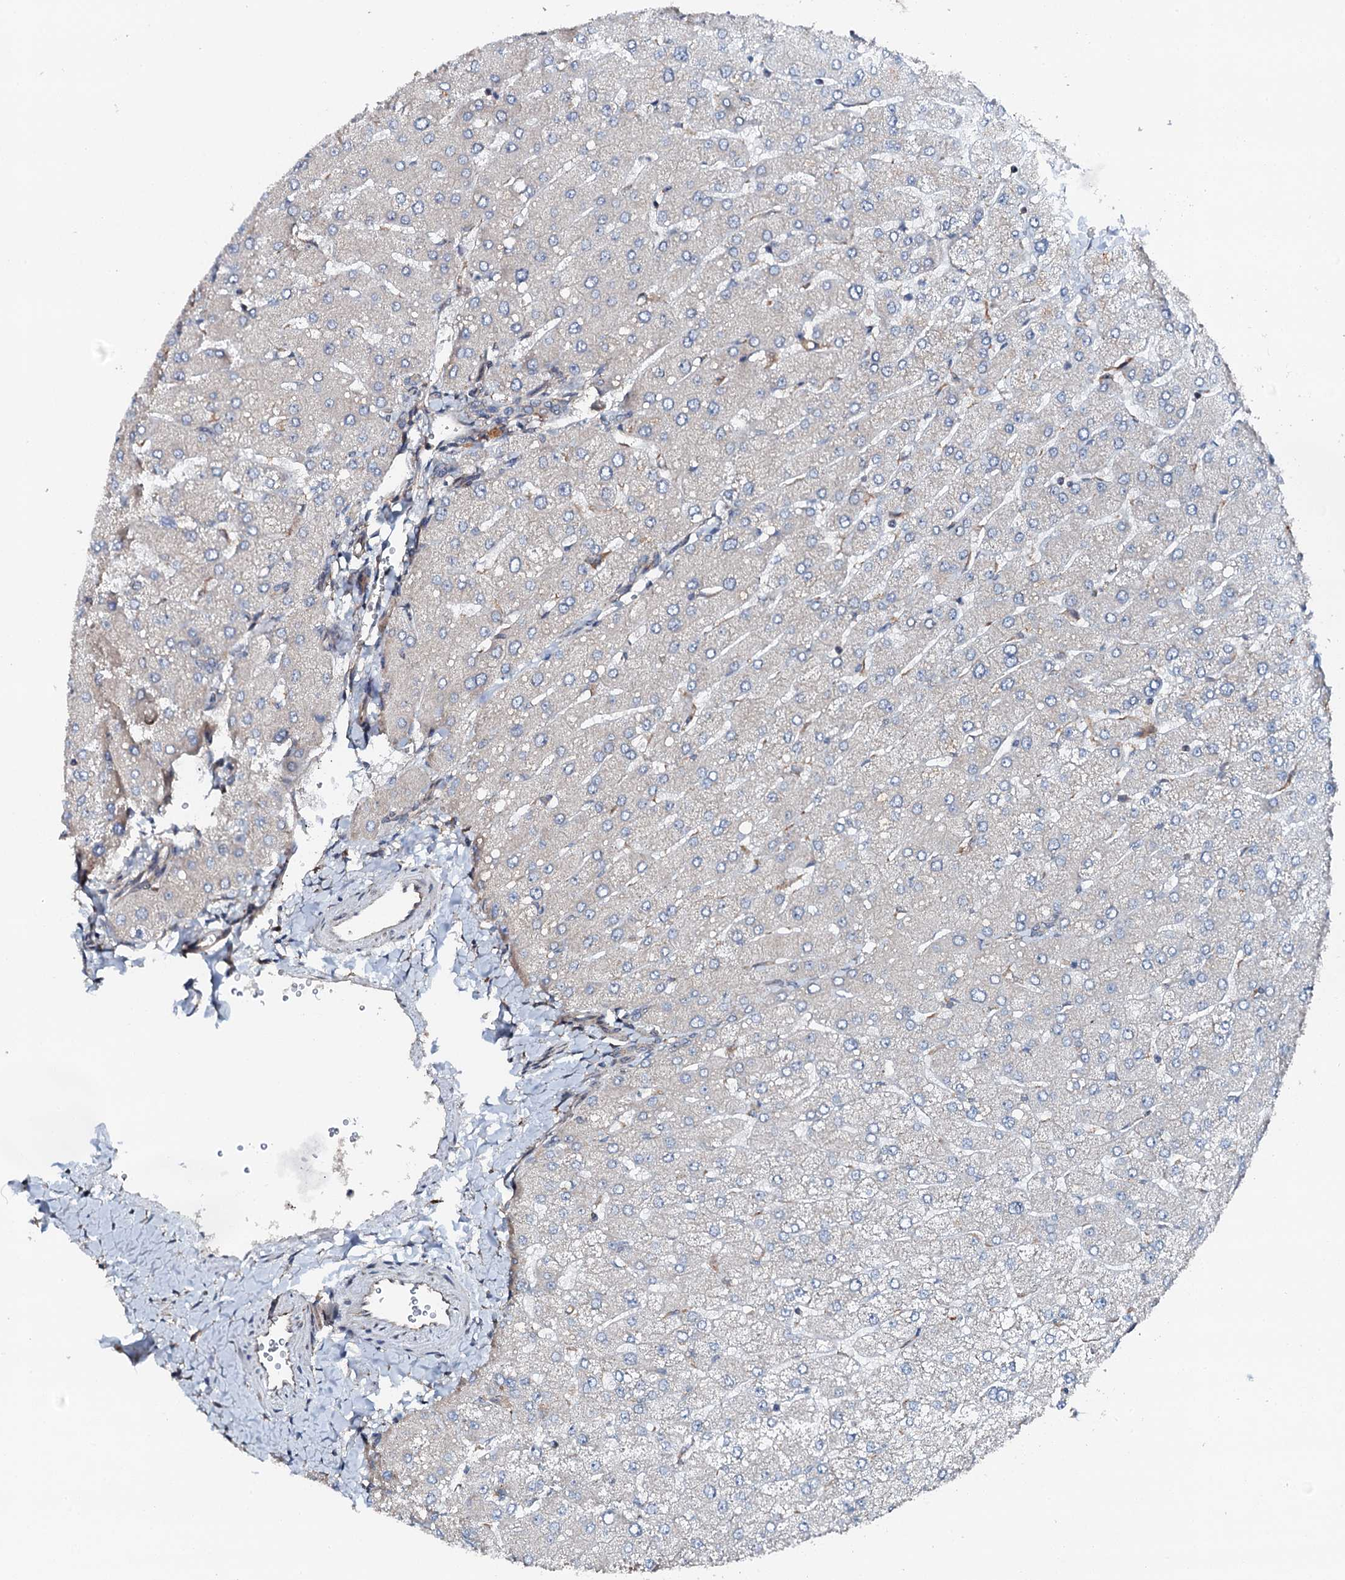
{"staining": {"intensity": "negative", "quantity": "none", "location": "none"}, "tissue": "liver", "cell_type": "Cholangiocytes", "image_type": "normal", "snomed": [{"axis": "morphology", "description": "Normal tissue, NOS"}, {"axis": "topography", "description": "Liver"}], "caption": "A high-resolution image shows IHC staining of unremarkable liver, which reveals no significant positivity in cholangiocytes.", "gene": "FLYWCH1", "patient": {"sex": "male", "age": 55}}